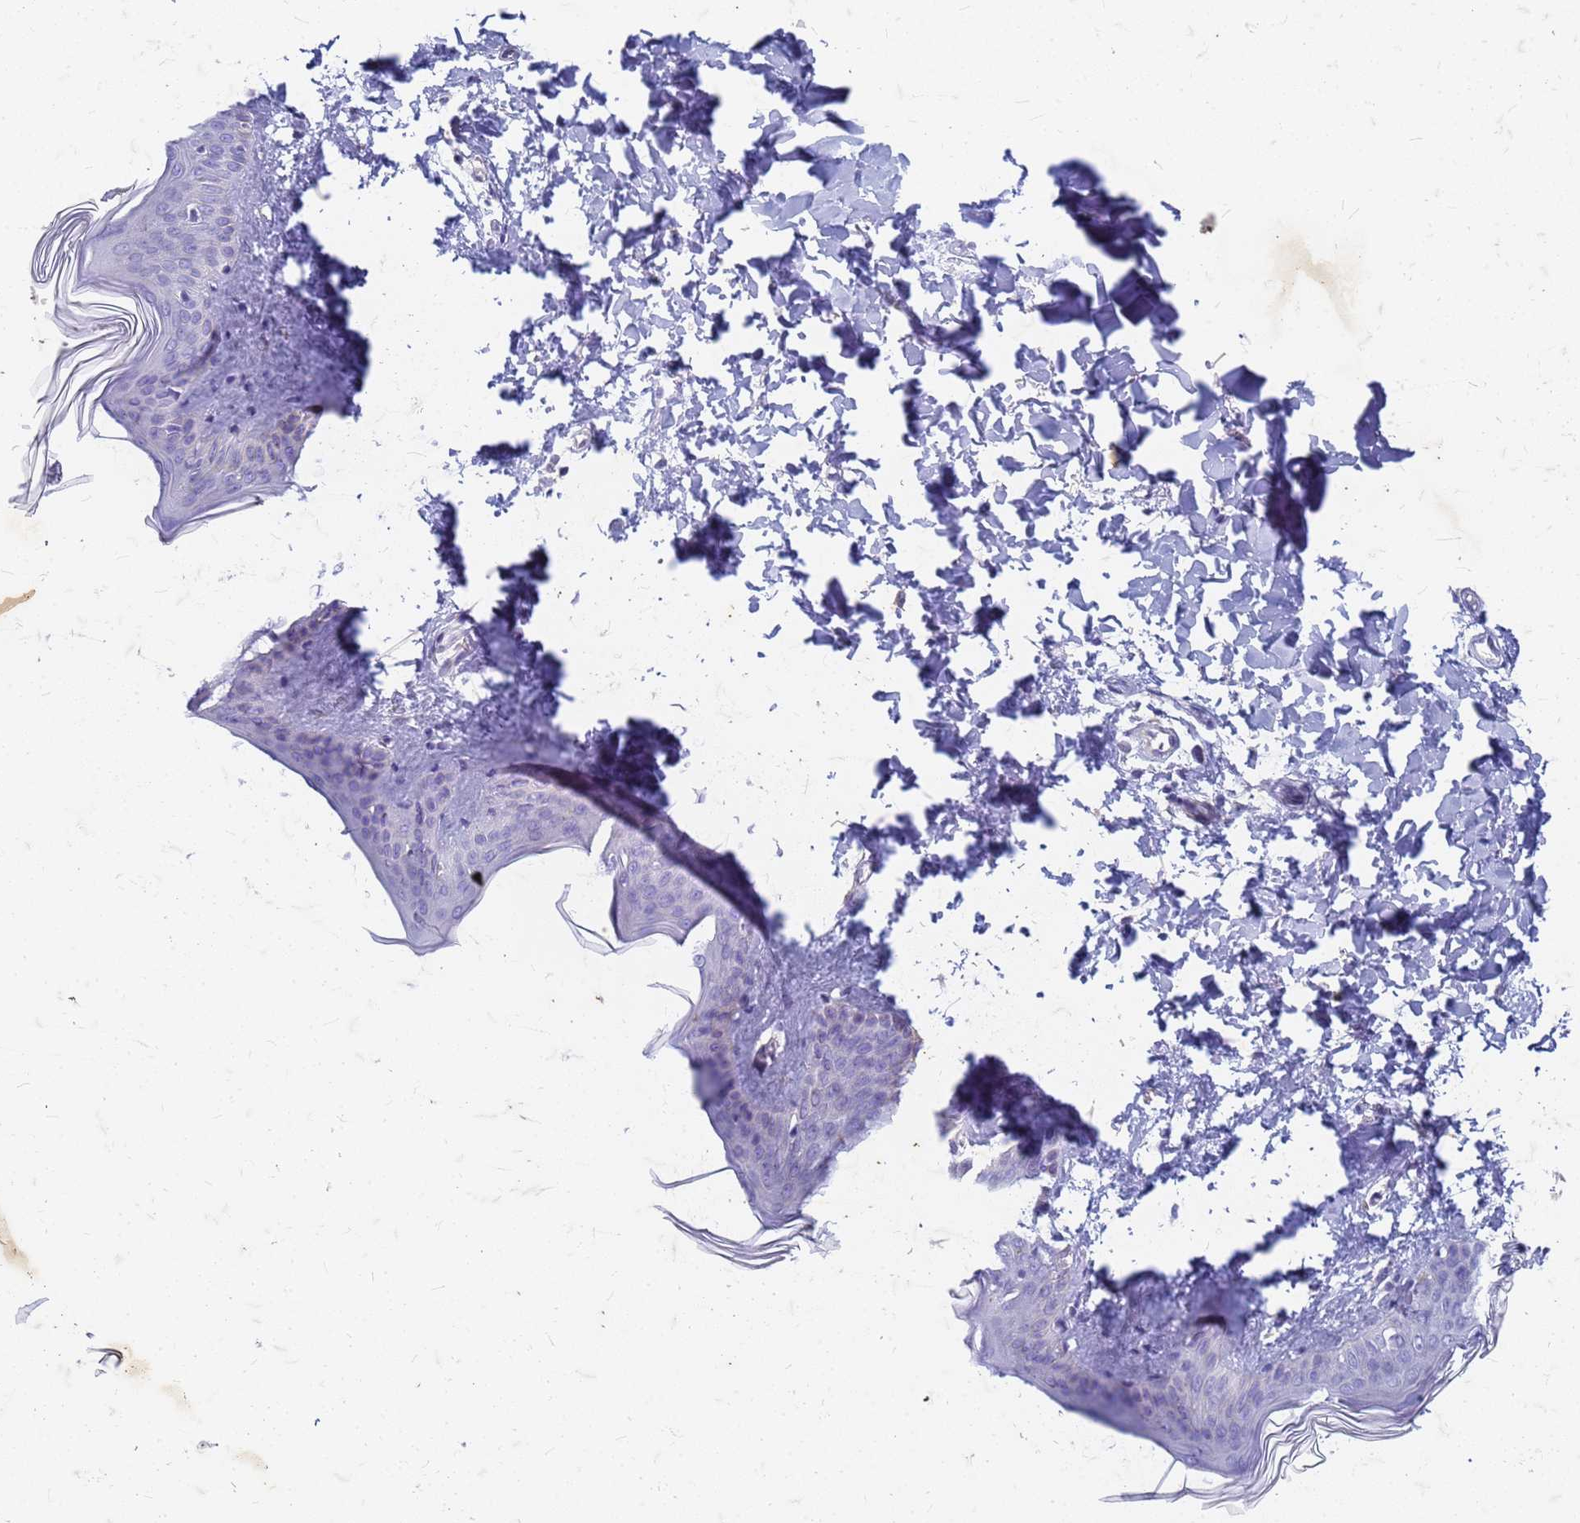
{"staining": {"intensity": "negative", "quantity": "none", "location": "none"}, "tissue": "skin", "cell_type": "Fibroblasts", "image_type": "normal", "snomed": [{"axis": "morphology", "description": "Normal tissue, NOS"}, {"axis": "topography", "description": "Skin"}], "caption": "Immunohistochemistry photomicrograph of normal skin: skin stained with DAB (3,3'-diaminobenzidine) shows no significant protein expression in fibroblasts.", "gene": "TRIM64B", "patient": {"sex": "female", "age": 17}}